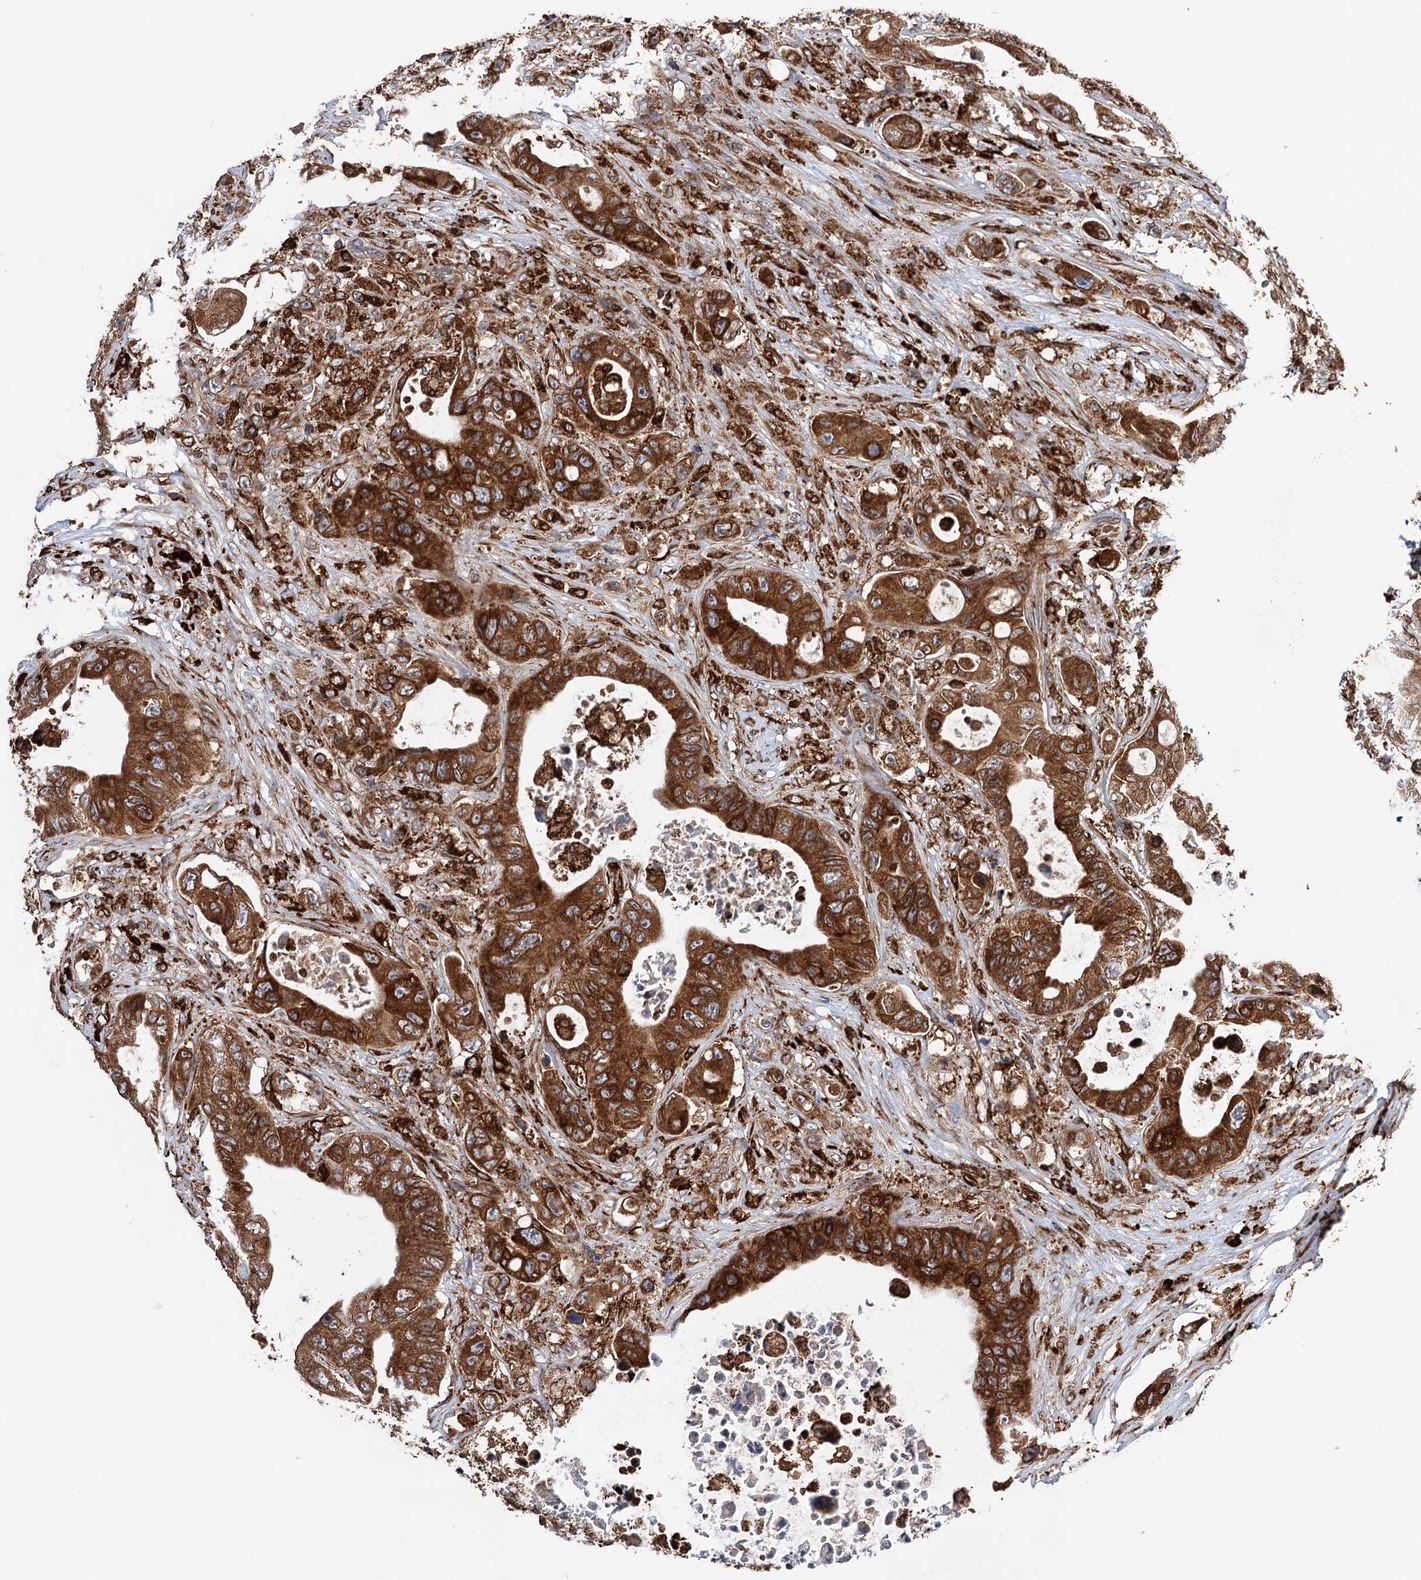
{"staining": {"intensity": "strong", "quantity": ">75%", "location": "cytoplasmic/membranous"}, "tissue": "colorectal cancer", "cell_type": "Tumor cells", "image_type": "cancer", "snomed": [{"axis": "morphology", "description": "Adenocarcinoma, NOS"}, {"axis": "topography", "description": "Colon"}], "caption": "Brown immunohistochemical staining in human colorectal cancer reveals strong cytoplasmic/membranous staining in approximately >75% of tumor cells.", "gene": "ERP29", "patient": {"sex": "female", "age": 46}}